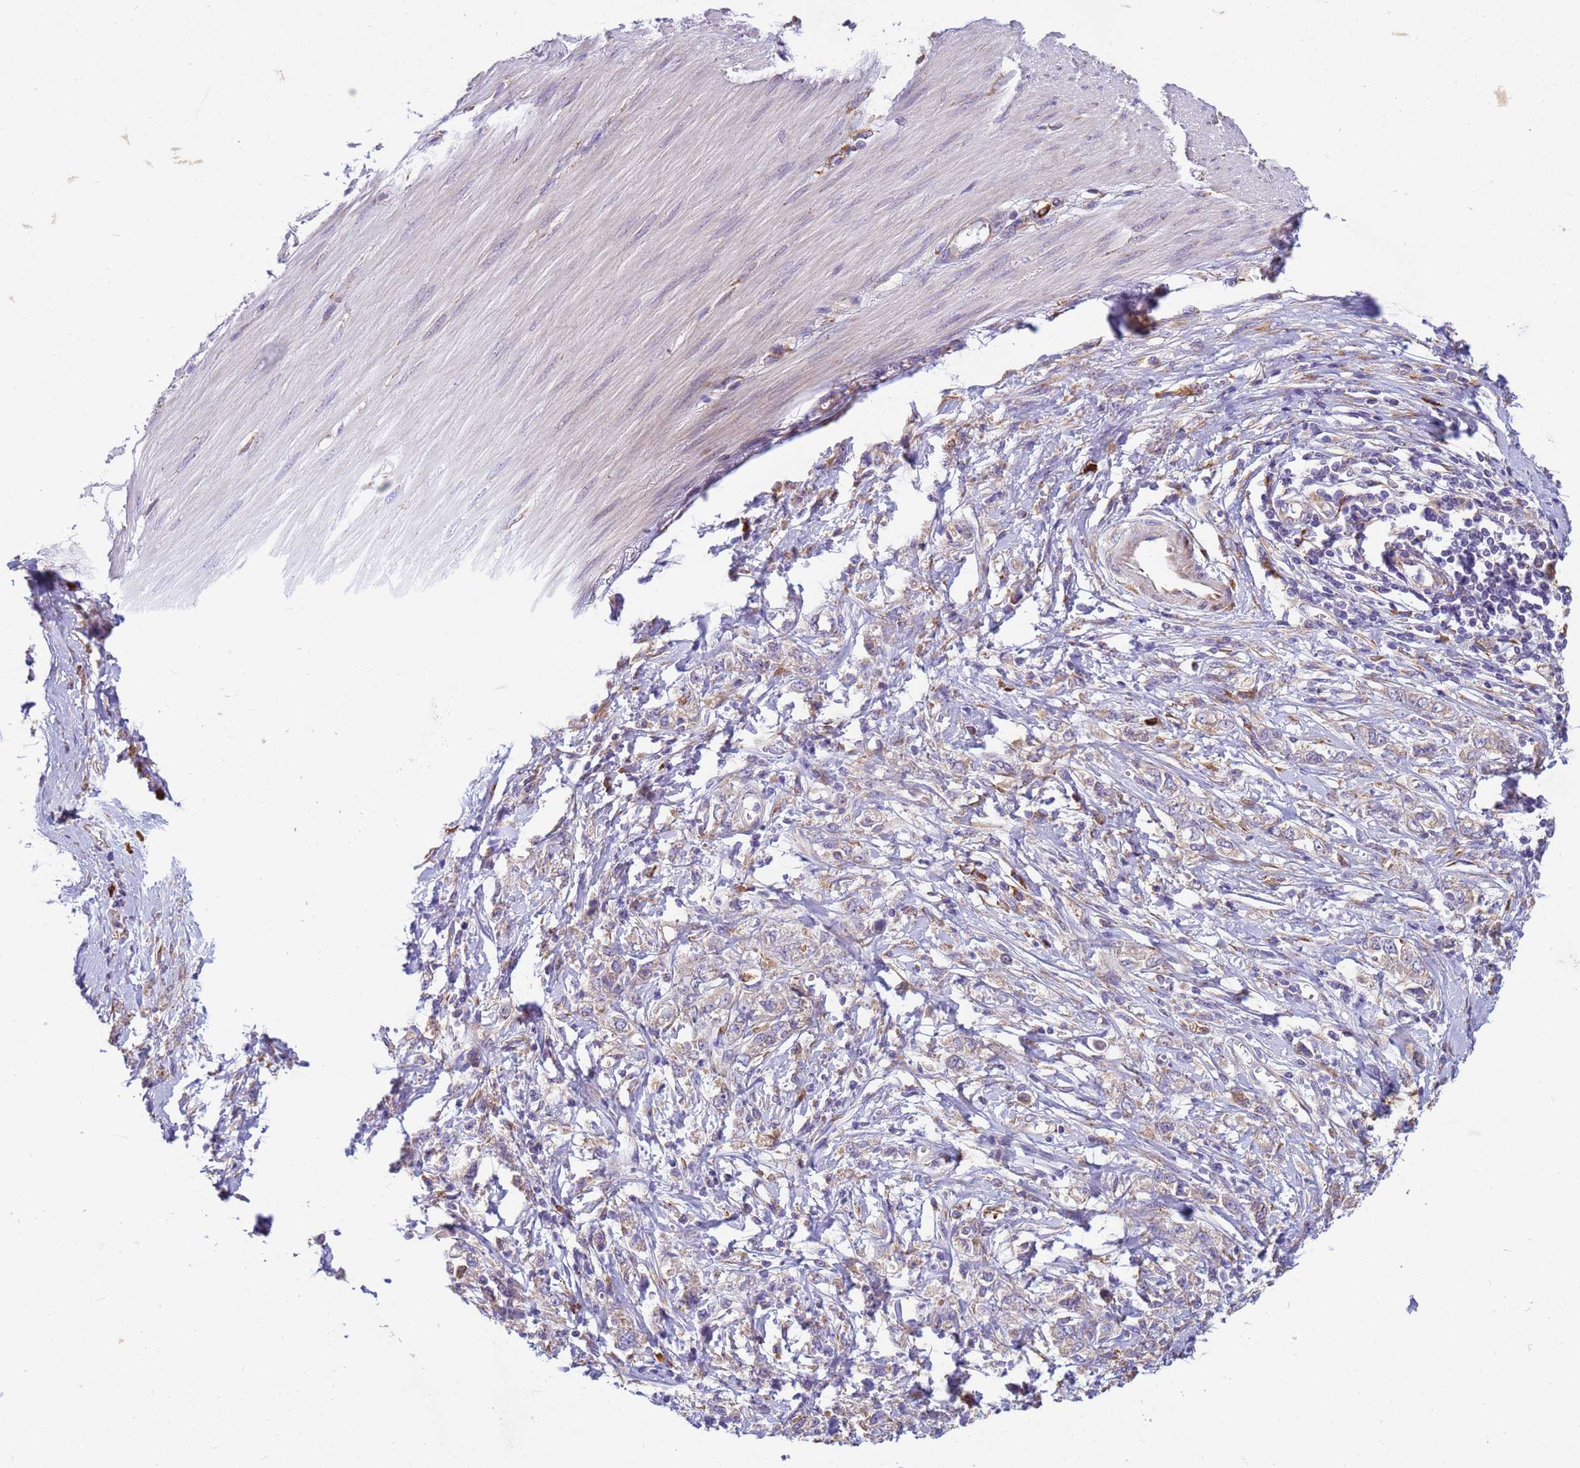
{"staining": {"intensity": "weak", "quantity": "25%-75%", "location": "cytoplasmic/membranous"}, "tissue": "stomach cancer", "cell_type": "Tumor cells", "image_type": "cancer", "snomed": [{"axis": "morphology", "description": "Adenocarcinoma, NOS"}, {"axis": "topography", "description": "Stomach"}], "caption": "Protein expression analysis of stomach cancer (adenocarcinoma) reveals weak cytoplasmic/membranous positivity in approximately 25%-75% of tumor cells. The staining is performed using DAB (3,3'-diaminobenzidine) brown chromogen to label protein expression. The nuclei are counter-stained blue using hematoxylin.", "gene": "THAP5", "patient": {"sex": "female", "age": 76}}